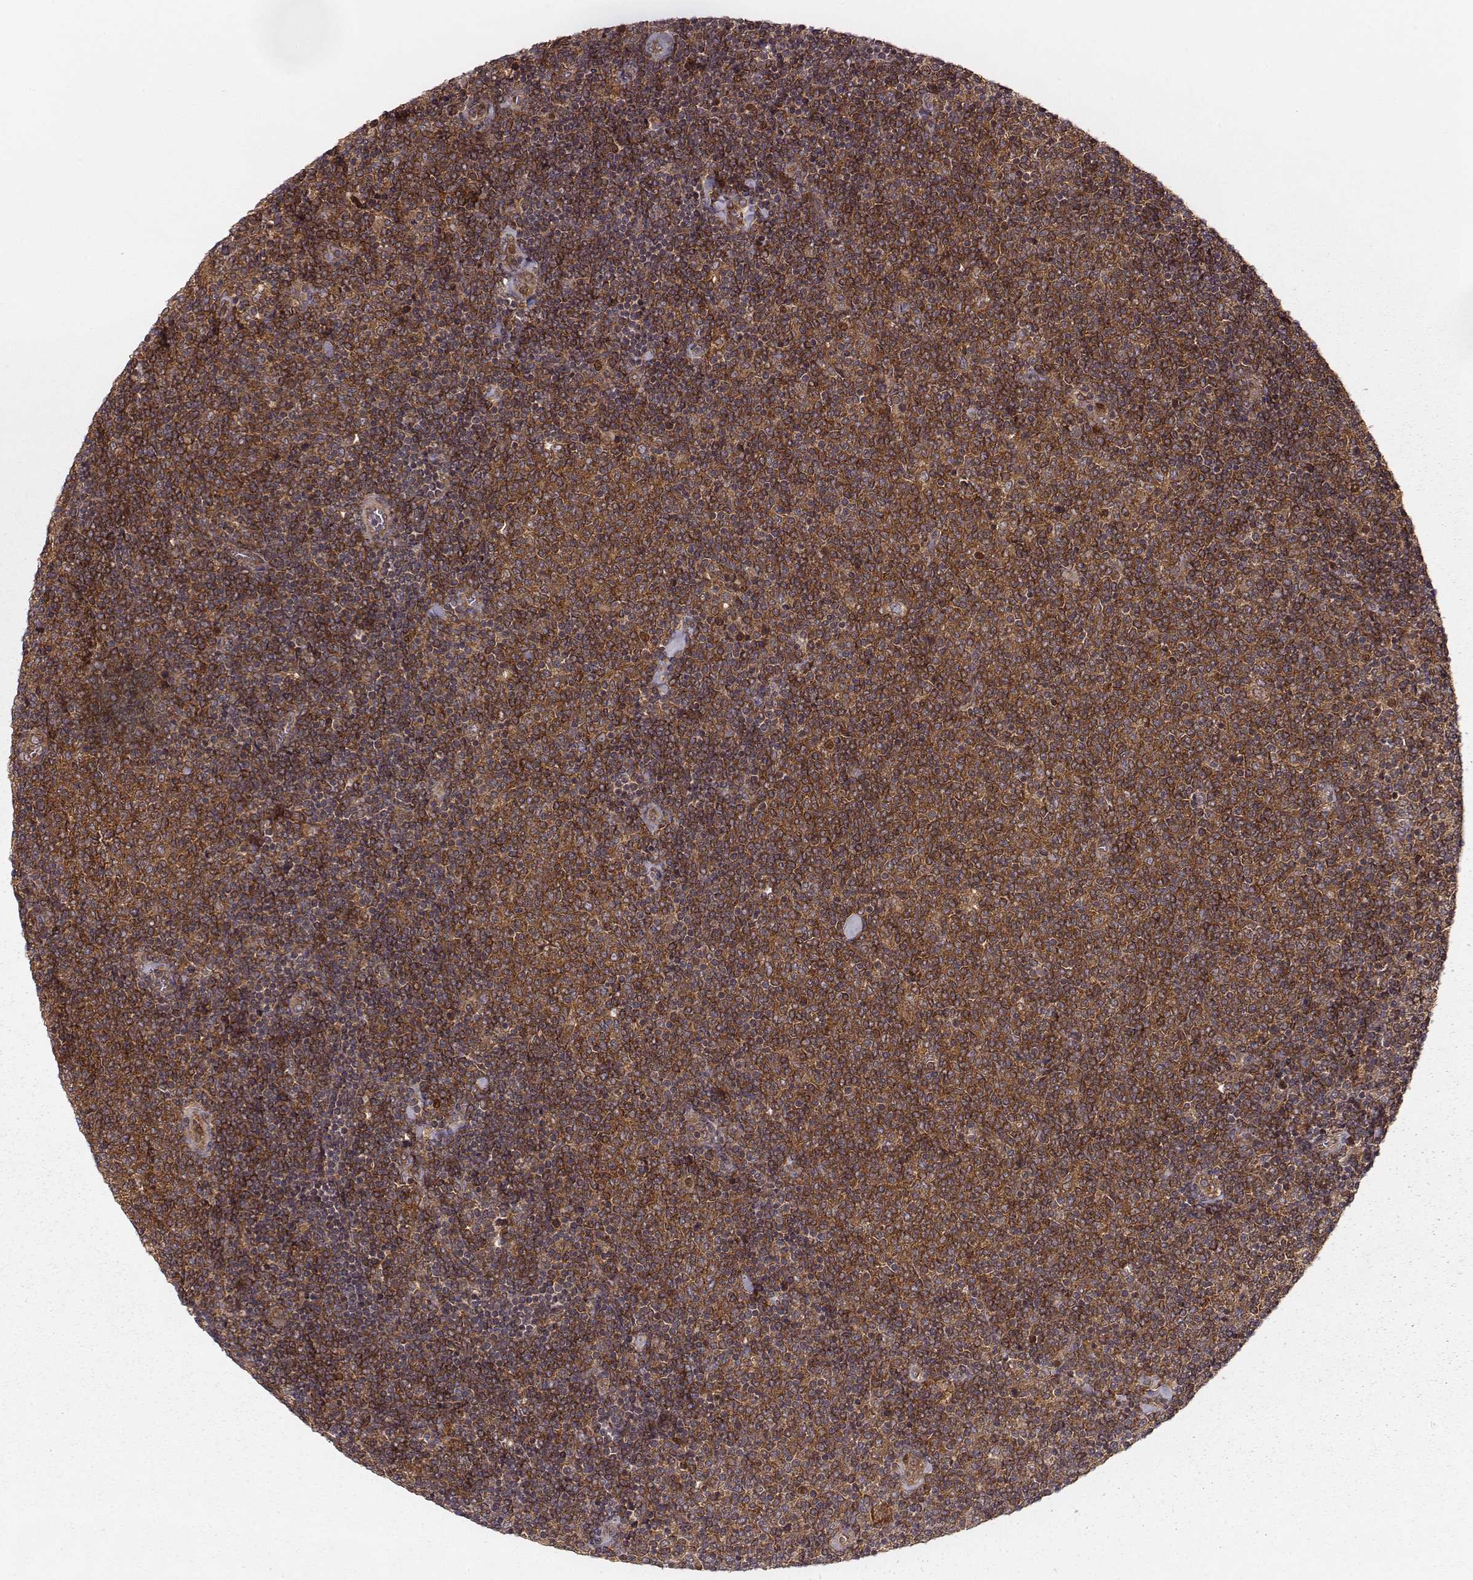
{"staining": {"intensity": "strong", "quantity": ">75%", "location": "cytoplasmic/membranous"}, "tissue": "lymphoma", "cell_type": "Tumor cells", "image_type": "cancer", "snomed": [{"axis": "morphology", "description": "Malignant lymphoma, non-Hodgkin's type, Low grade"}, {"axis": "topography", "description": "Lymph node"}], "caption": "DAB (3,3'-diaminobenzidine) immunohistochemical staining of malignant lymphoma, non-Hodgkin's type (low-grade) demonstrates strong cytoplasmic/membranous protein positivity in approximately >75% of tumor cells.", "gene": "VPS26A", "patient": {"sex": "male", "age": 52}}